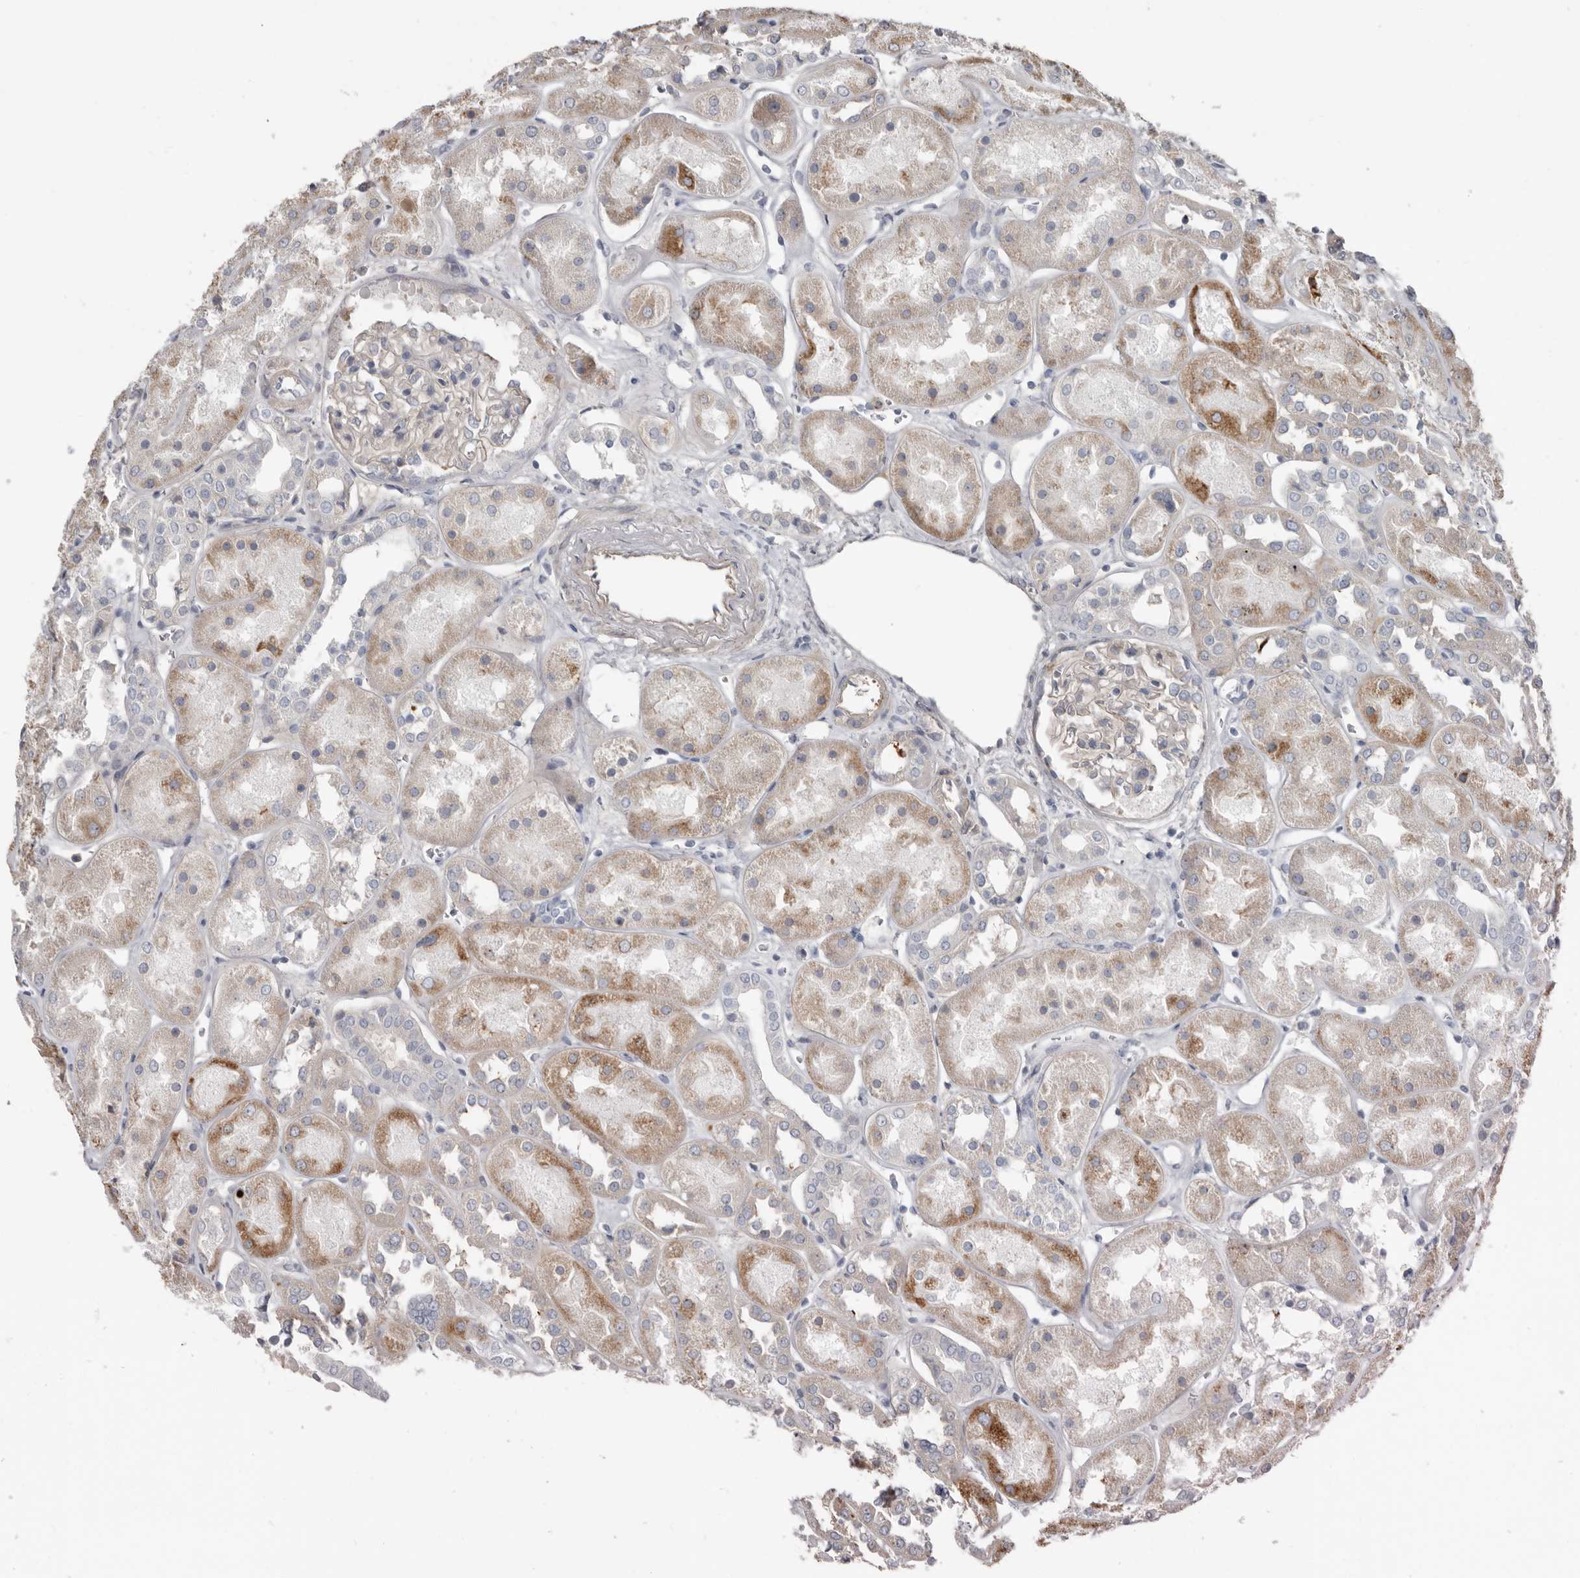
{"staining": {"intensity": "weak", "quantity": "<25%", "location": "cytoplasmic/membranous"}, "tissue": "kidney", "cell_type": "Cells in glomeruli", "image_type": "normal", "snomed": [{"axis": "morphology", "description": "Normal tissue, NOS"}, {"axis": "topography", "description": "Kidney"}], "caption": "High power microscopy micrograph of an IHC histopathology image of benign kidney, revealing no significant staining in cells in glomeruli.", "gene": "ZNF114", "patient": {"sex": "male", "age": 70}}